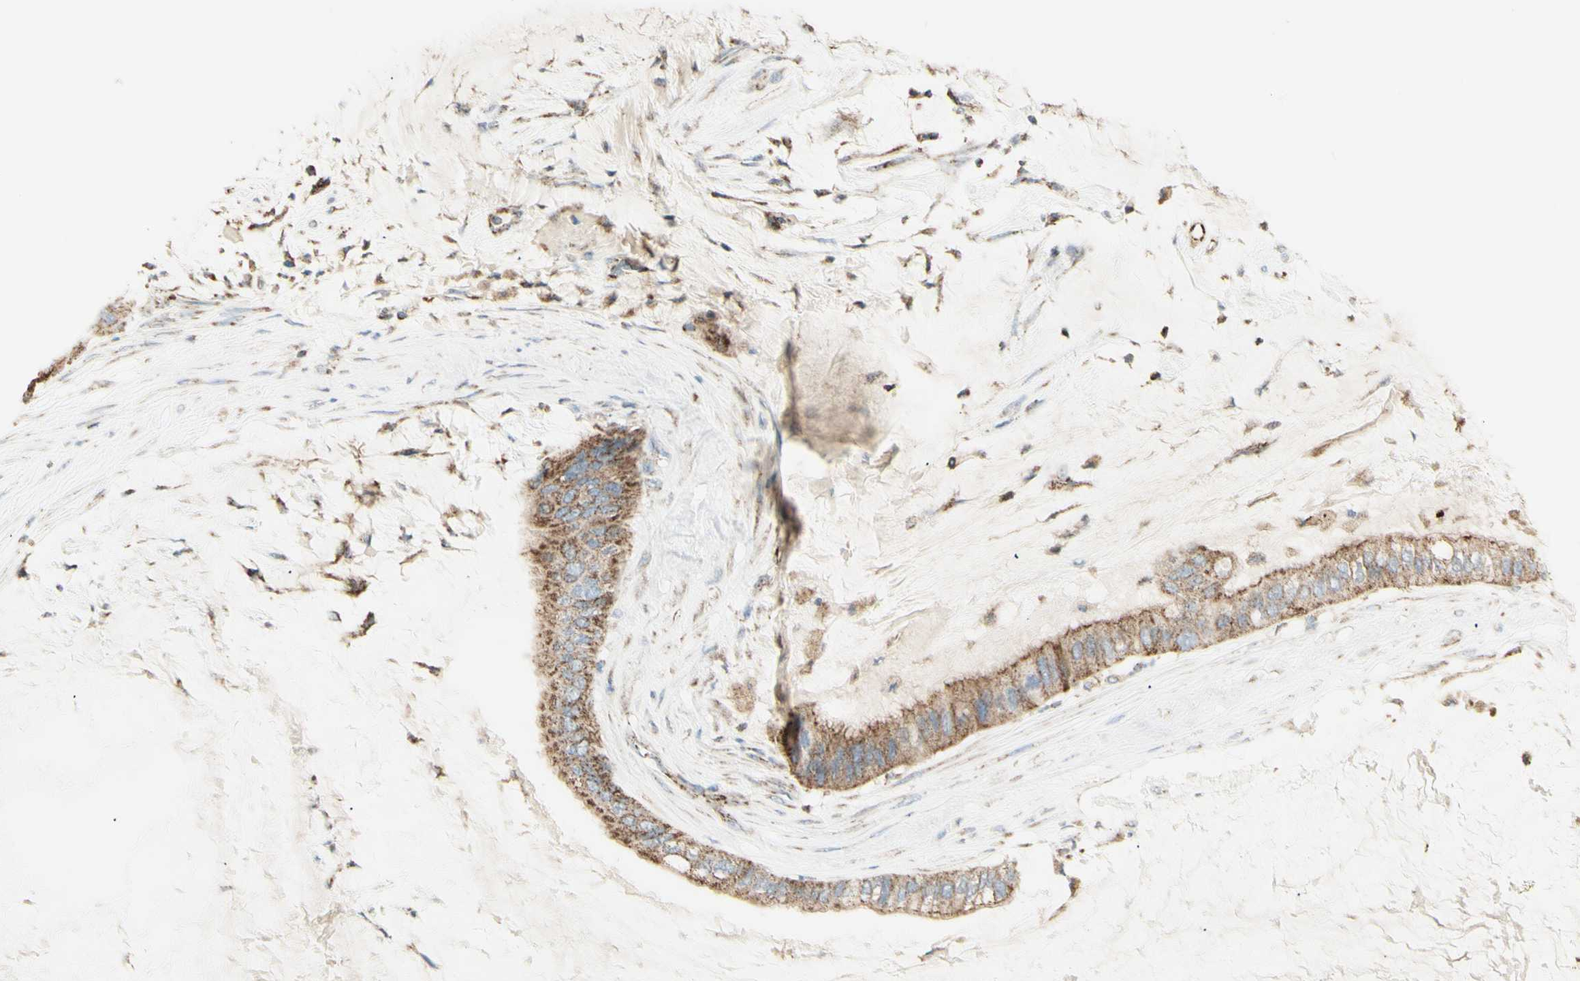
{"staining": {"intensity": "moderate", "quantity": ">75%", "location": "cytoplasmic/membranous"}, "tissue": "ovarian cancer", "cell_type": "Tumor cells", "image_type": "cancer", "snomed": [{"axis": "morphology", "description": "Cystadenocarcinoma, mucinous, NOS"}, {"axis": "topography", "description": "Ovary"}], "caption": "A medium amount of moderate cytoplasmic/membranous expression is identified in approximately >75% of tumor cells in mucinous cystadenocarcinoma (ovarian) tissue.", "gene": "LETM1", "patient": {"sex": "female", "age": 80}}